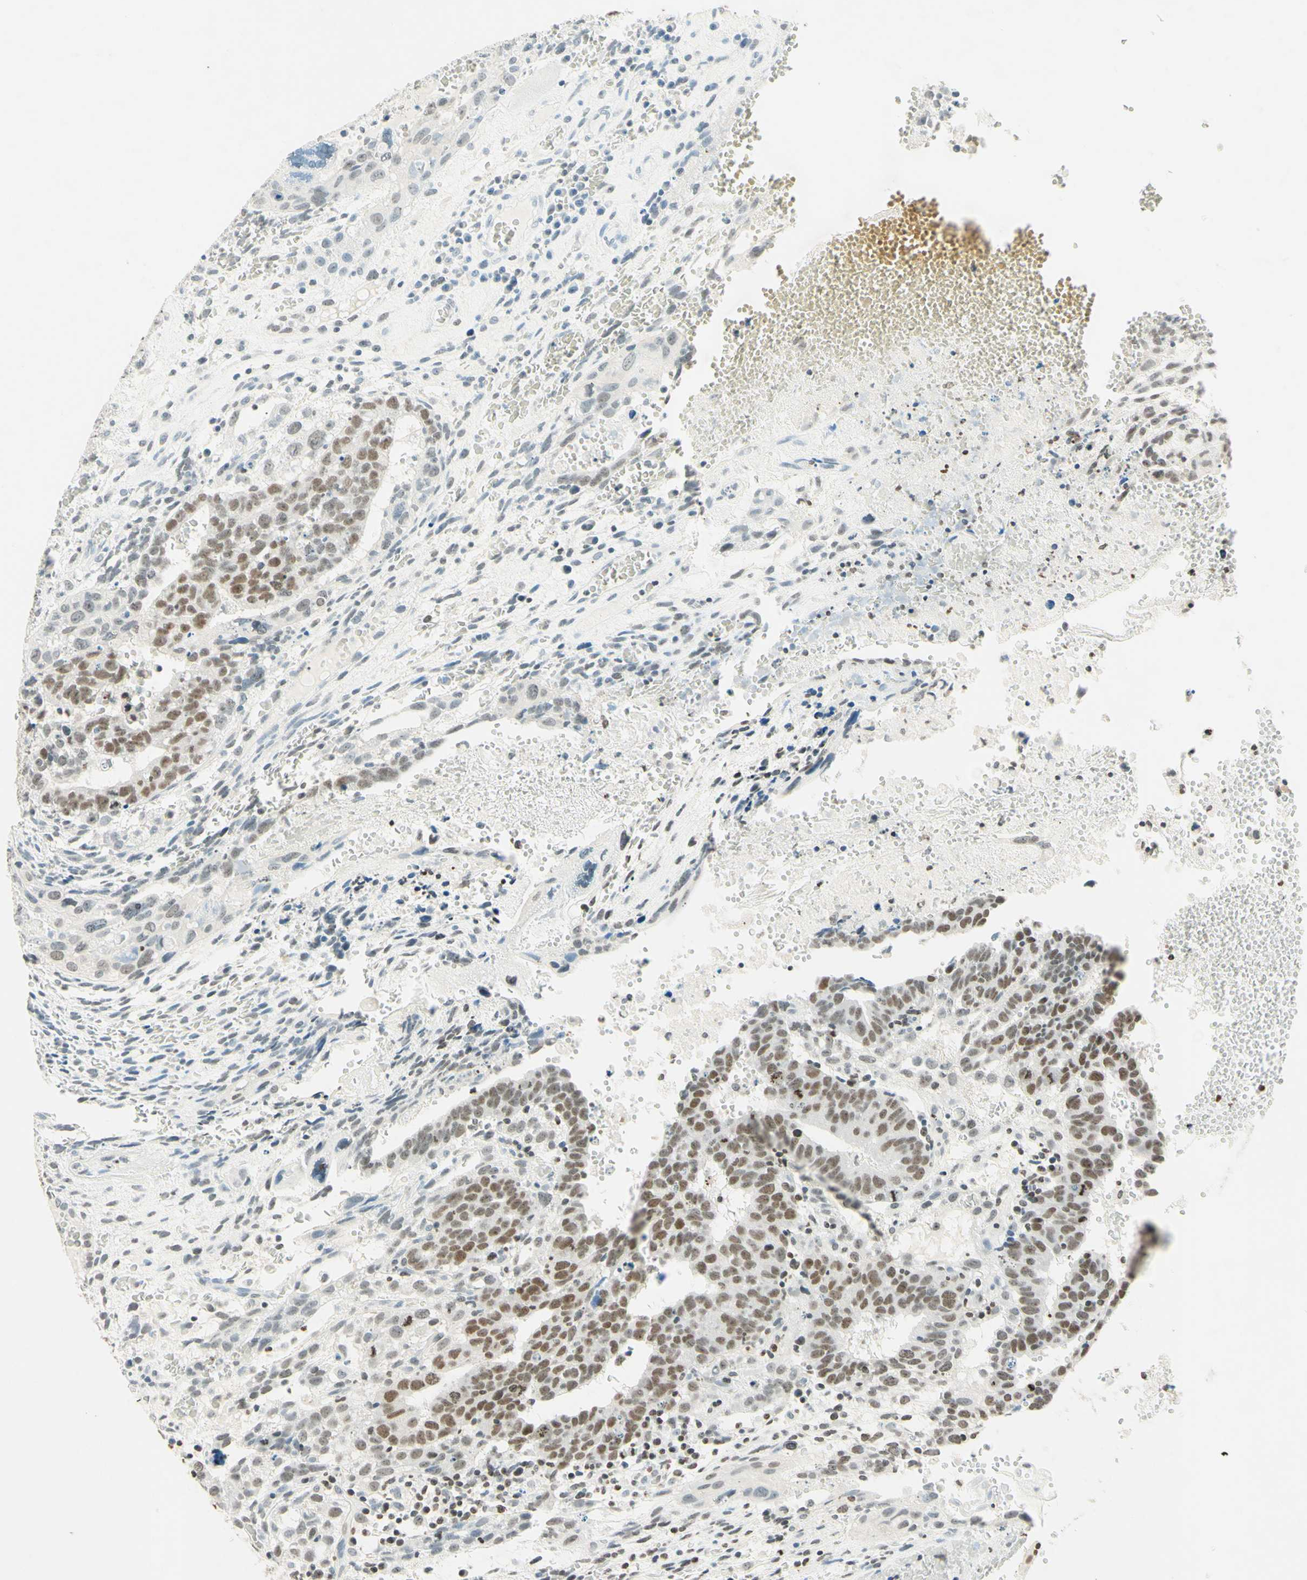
{"staining": {"intensity": "moderate", "quantity": "<25%", "location": "nuclear"}, "tissue": "testis cancer", "cell_type": "Tumor cells", "image_type": "cancer", "snomed": [{"axis": "morphology", "description": "Seminoma, NOS"}, {"axis": "morphology", "description": "Carcinoma, Embryonal, NOS"}, {"axis": "topography", "description": "Testis"}], "caption": "DAB immunohistochemical staining of testis cancer reveals moderate nuclear protein positivity in about <25% of tumor cells.", "gene": "MSH2", "patient": {"sex": "male", "age": 52}}